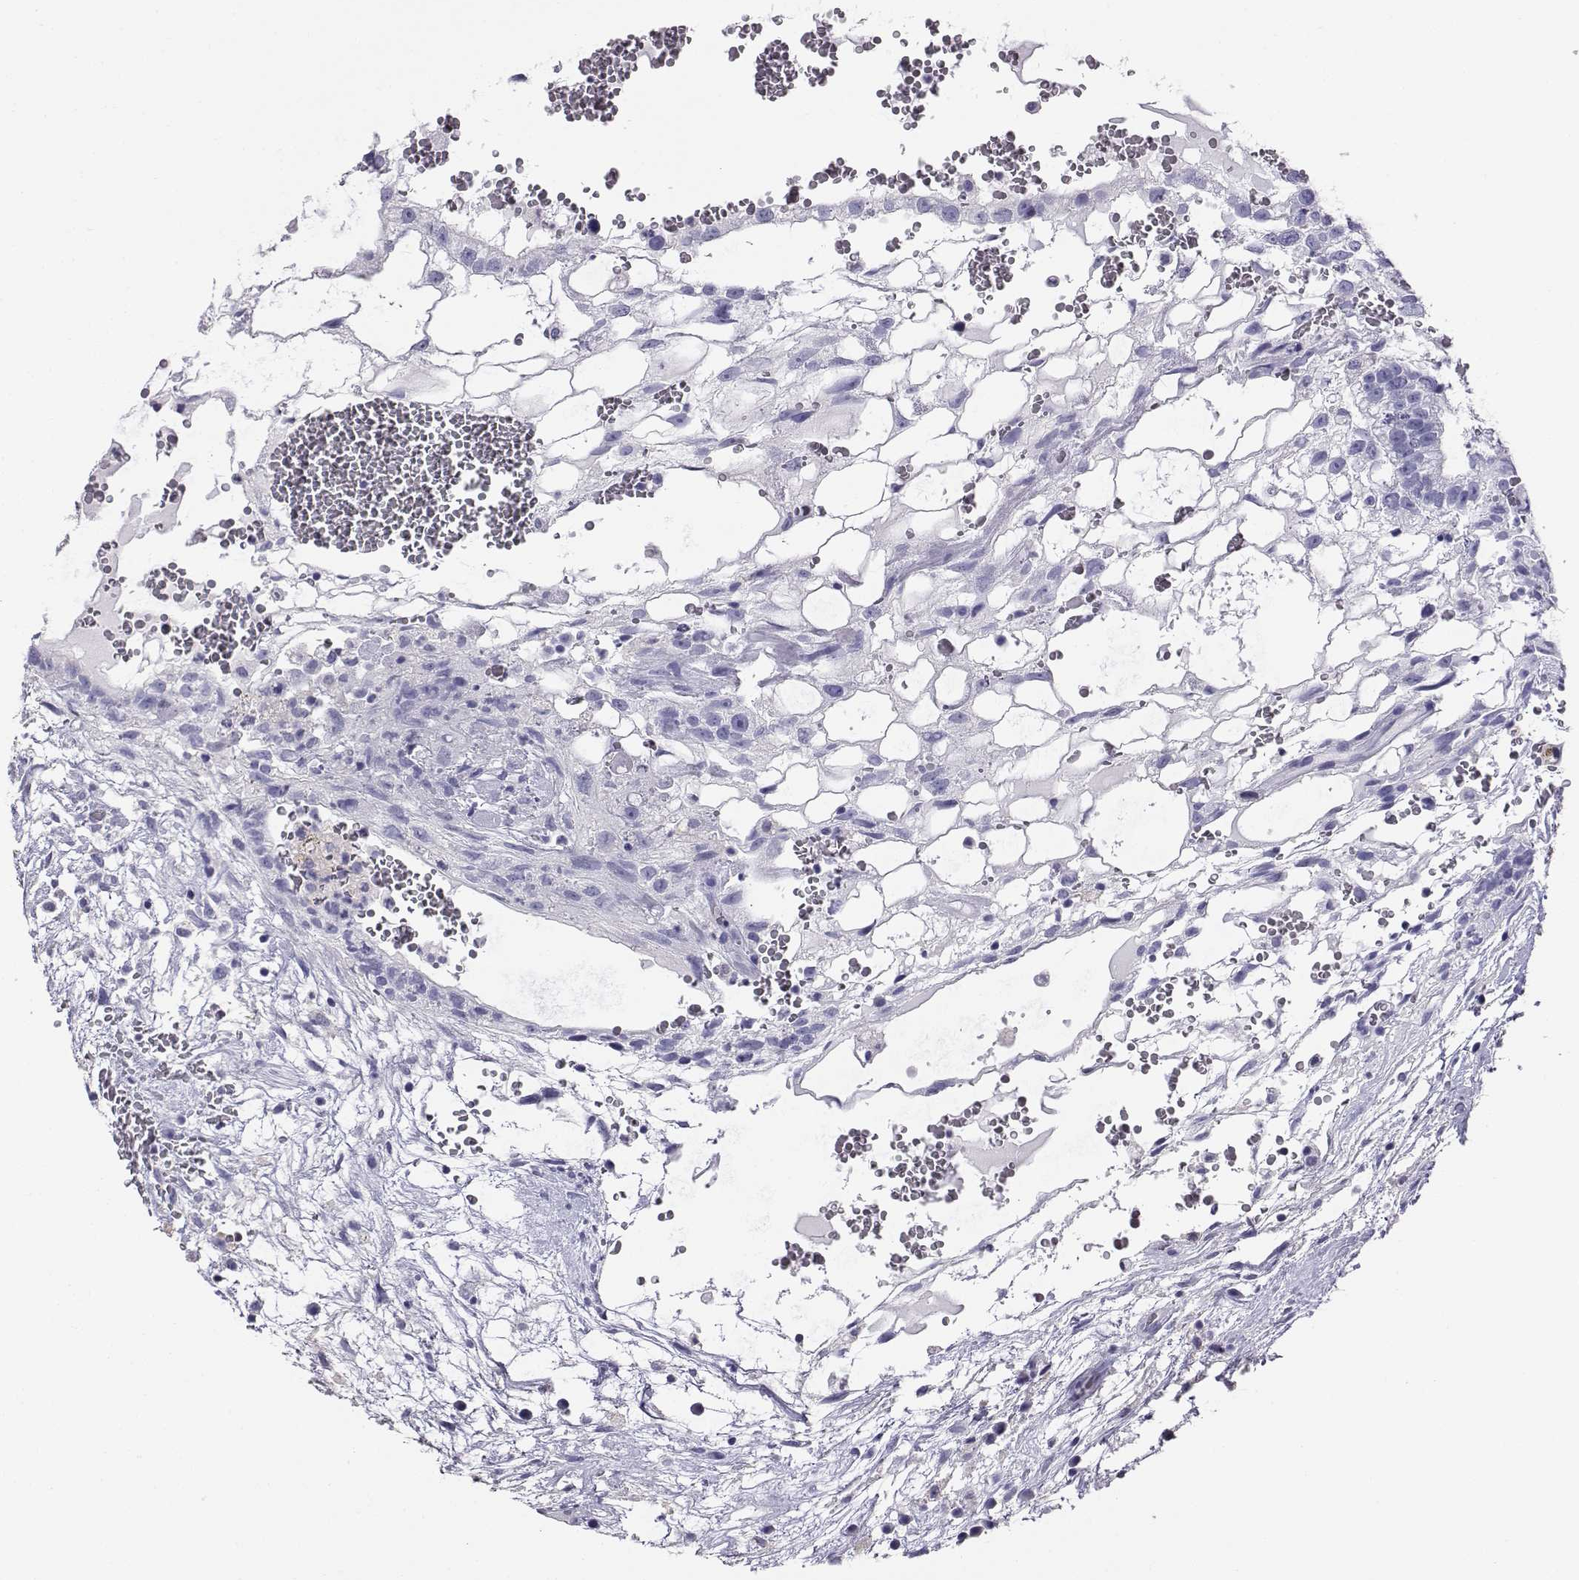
{"staining": {"intensity": "negative", "quantity": "none", "location": "none"}, "tissue": "testis cancer", "cell_type": "Tumor cells", "image_type": "cancer", "snomed": [{"axis": "morphology", "description": "Normal tissue, NOS"}, {"axis": "morphology", "description": "Carcinoma, Embryonal, NOS"}, {"axis": "topography", "description": "Testis"}], "caption": "This is an immunohistochemistry histopathology image of testis cancer. There is no staining in tumor cells.", "gene": "AKR1B1", "patient": {"sex": "male", "age": 32}}